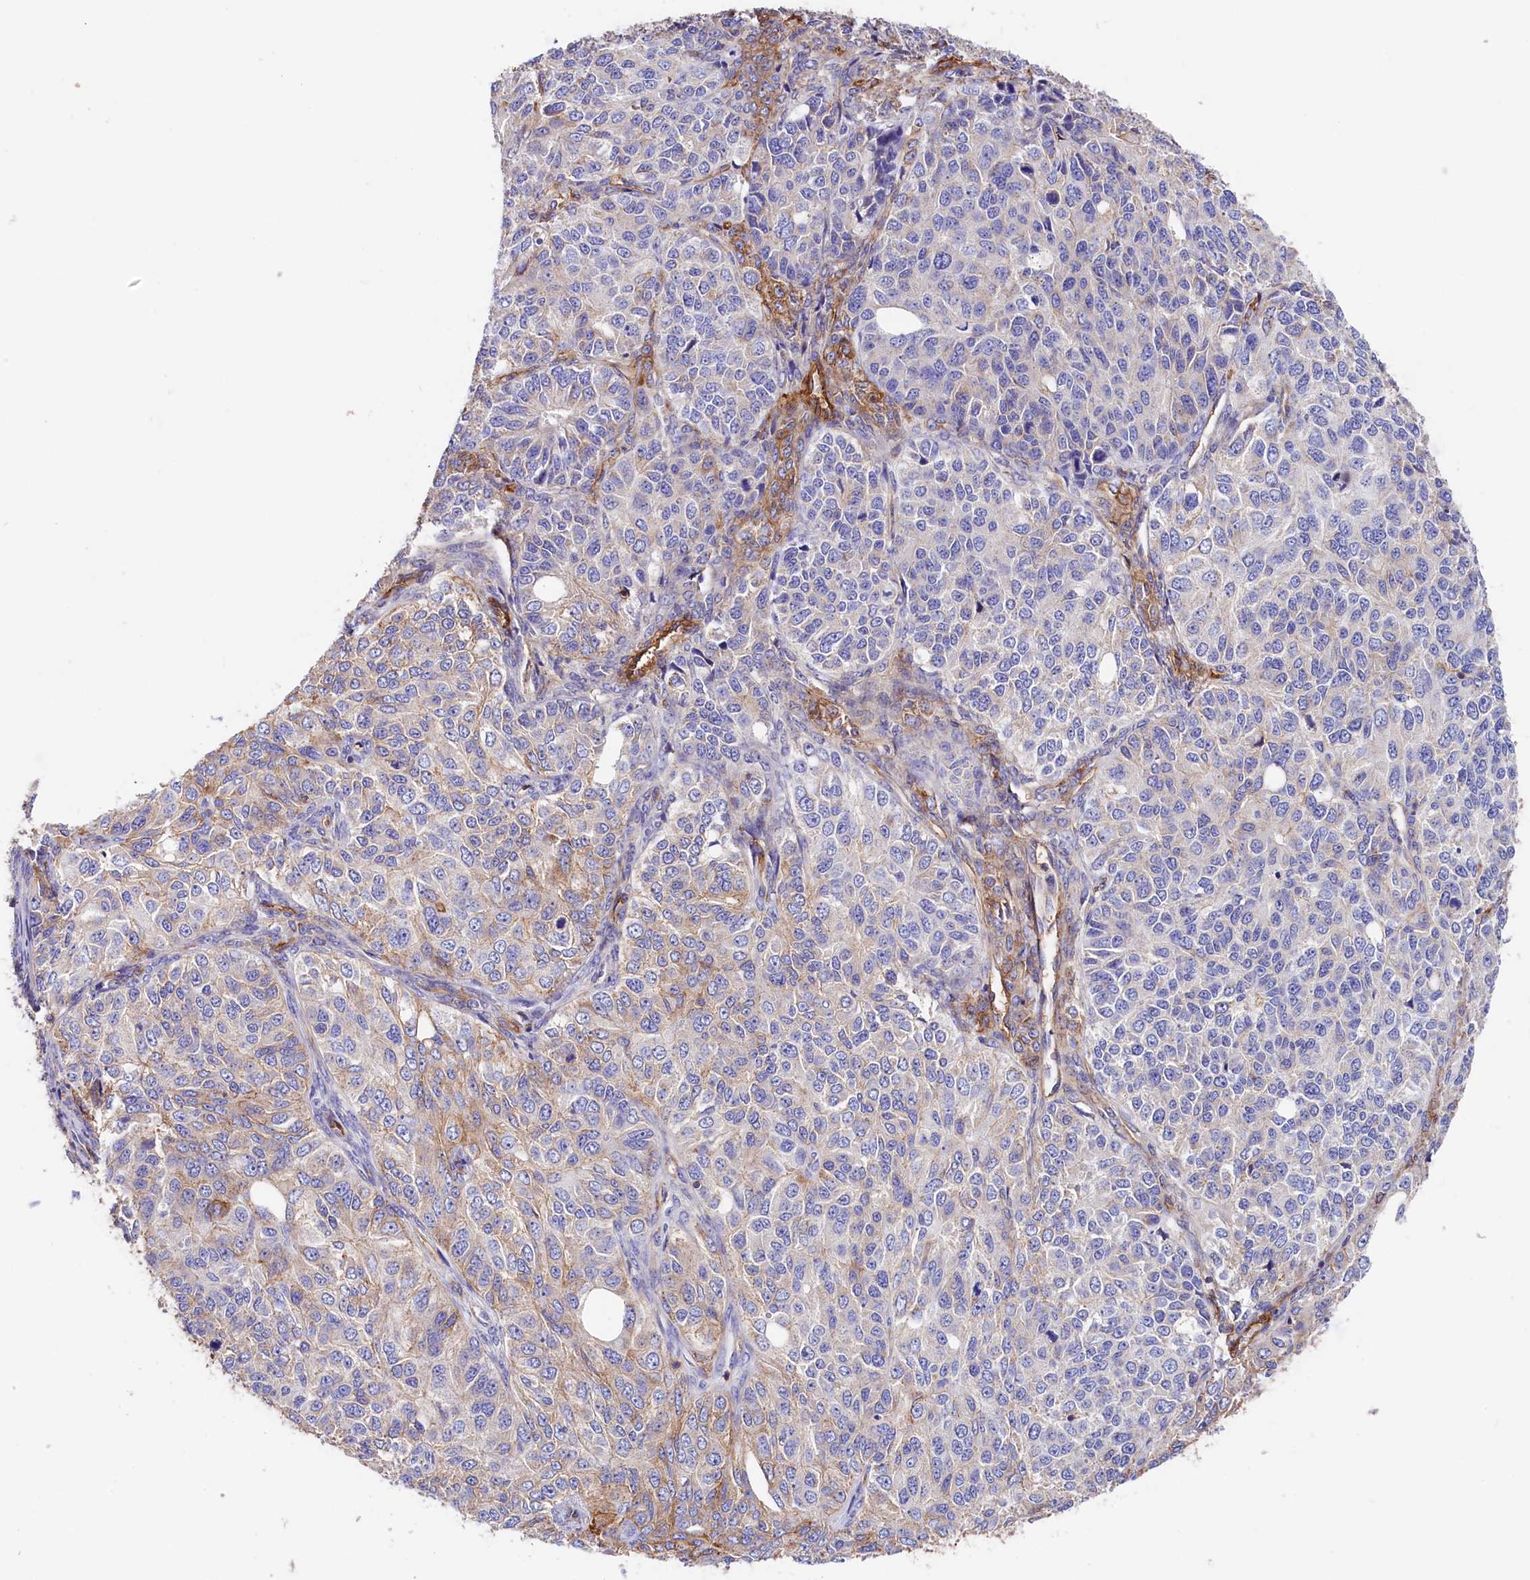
{"staining": {"intensity": "weak", "quantity": "<25%", "location": "cytoplasmic/membranous"}, "tissue": "ovarian cancer", "cell_type": "Tumor cells", "image_type": "cancer", "snomed": [{"axis": "morphology", "description": "Carcinoma, endometroid"}, {"axis": "topography", "description": "Ovary"}], "caption": "This is an immunohistochemistry (IHC) image of ovarian endometroid carcinoma. There is no expression in tumor cells.", "gene": "ATP2B4", "patient": {"sex": "female", "age": 51}}